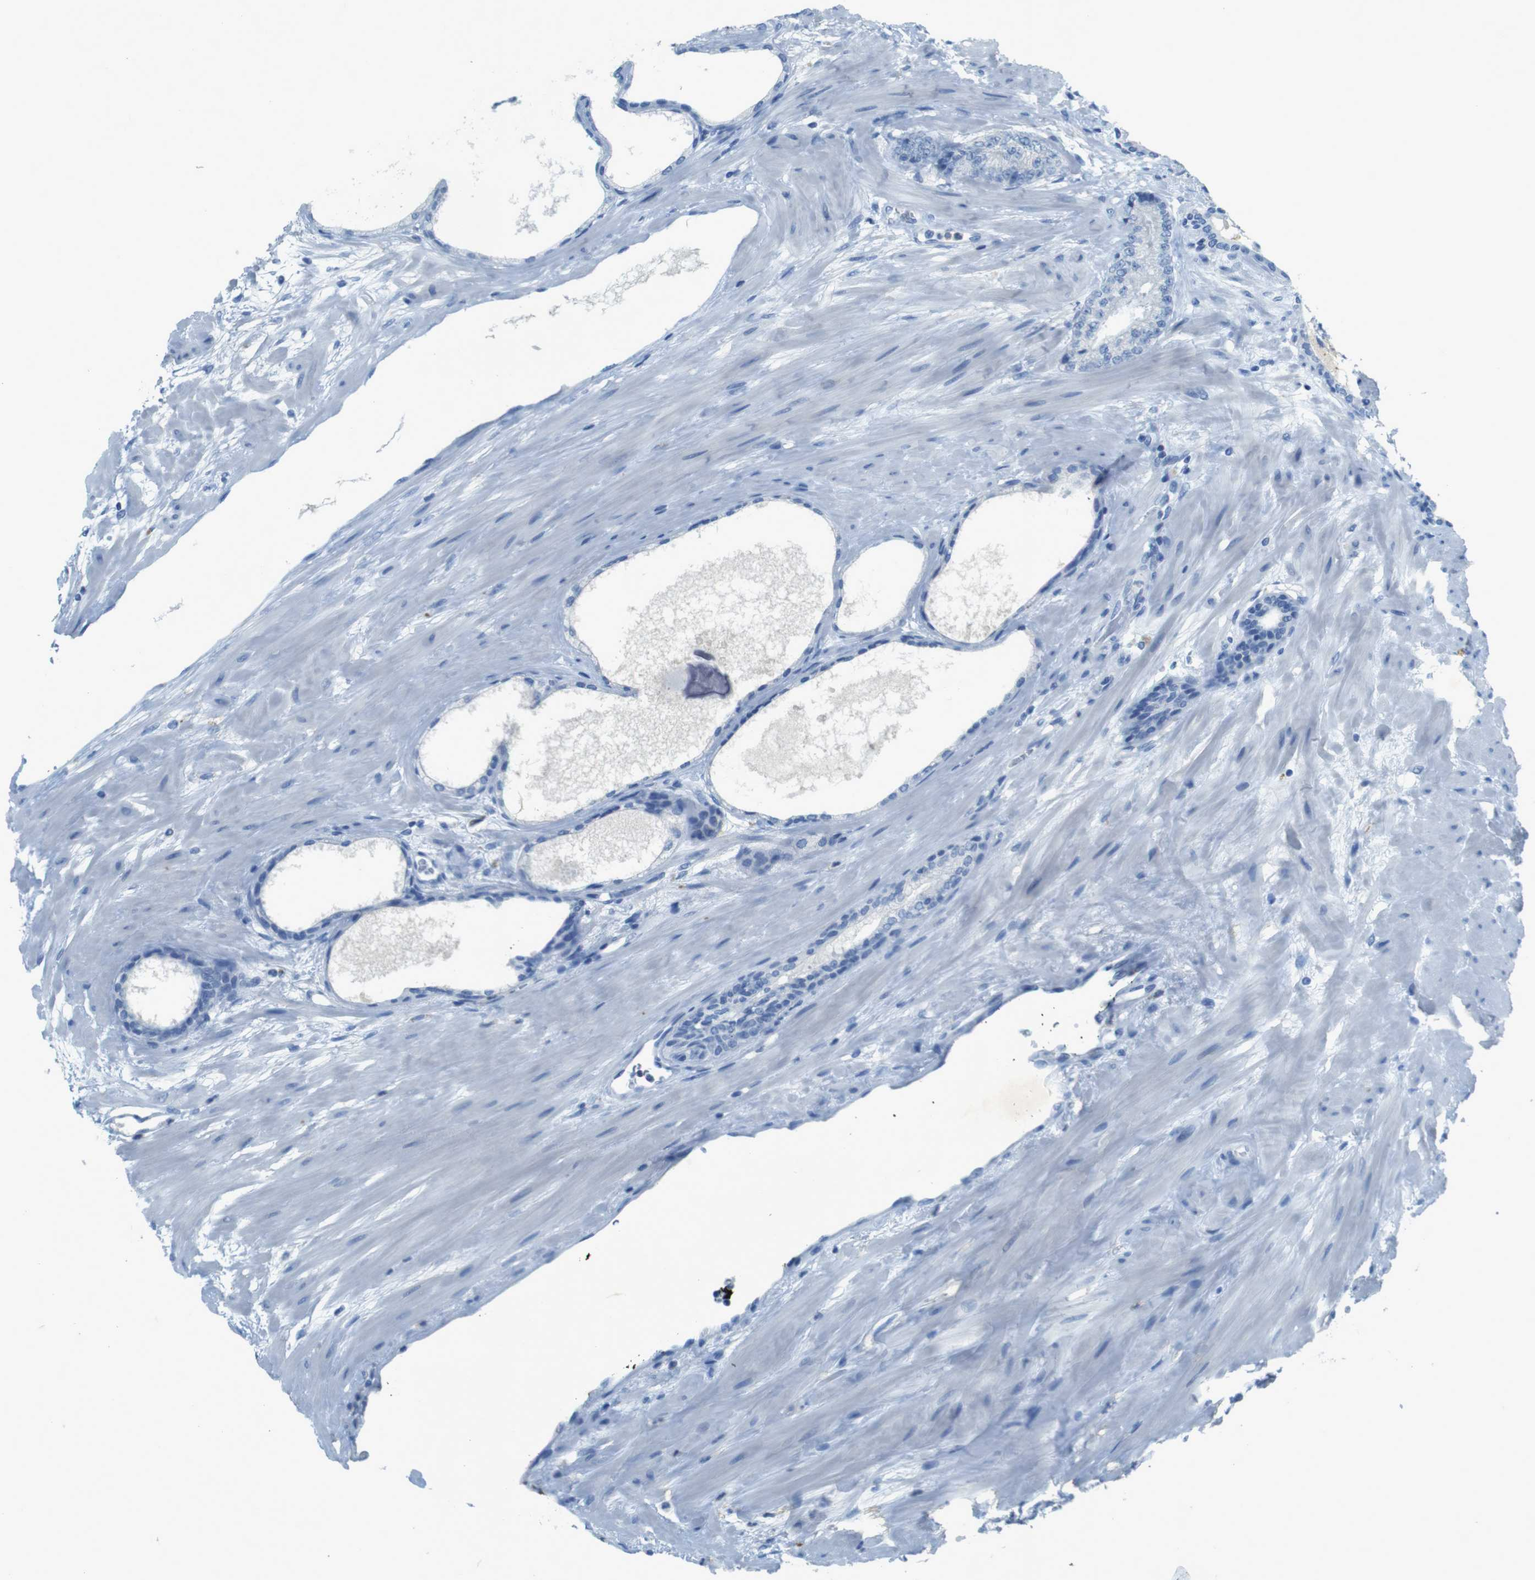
{"staining": {"intensity": "negative", "quantity": "none", "location": "none"}, "tissue": "prostate cancer", "cell_type": "Tumor cells", "image_type": "cancer", "snomed": [{"axis": "morphology", "description": "Adenocarcinoma, High grade"}, {"axis": "topography", "description": "Prostate"}], "caption": "Histopathology image shows no significant protein staining in tumor cells of prostate cancer. The staining is performed using DAB (3,3'-diaminobenzidine) brown chromogen with nuclei counter-stained in using hematoxylin.", "gene": "CD320", "patient": {"sex": "male", "age": 61}}